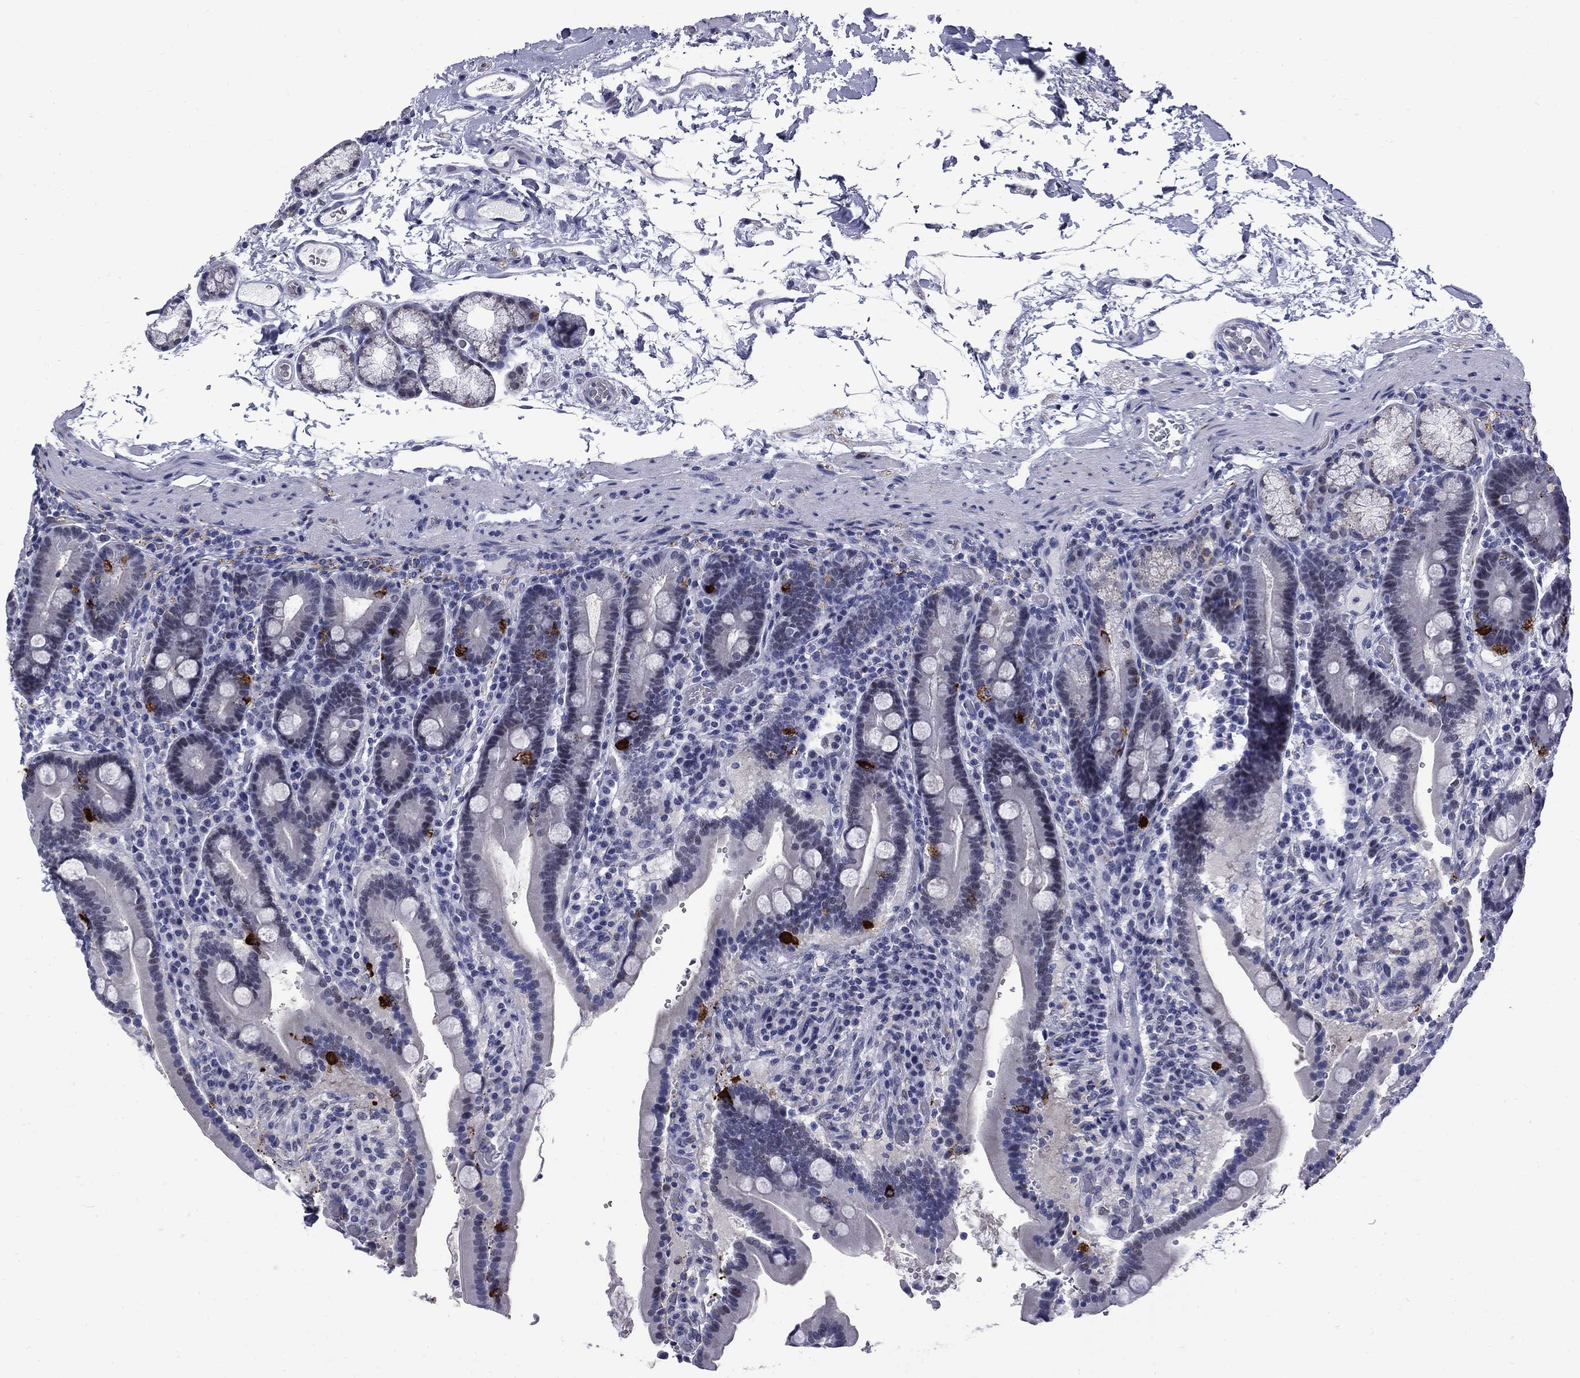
{"staining": {"intensity": "strong", "quantity": "<25%", "location": "cytoplasmic/membranous"}, "tissue": "duodenum", "cell_type": "Glandular cells", "image_type": "normal", "snomed": [{"axis": "morphology", "description": "Normal tissue, NOS"}, {"axis": "topography", "description": "Duodenum"}], "caption": "Immunohistochemistry (IHC) histopathology image of normal duodenum: duodenum stained using immunohistochemistry reveals medium levels of strong protein expression localized specifically in the cytoplasmic/membranous of glandular cells, appearing as a cytoplasmic/membranous brown color.", "gene": "MGARP", "patient": {"sex": "female", "age": 62}}